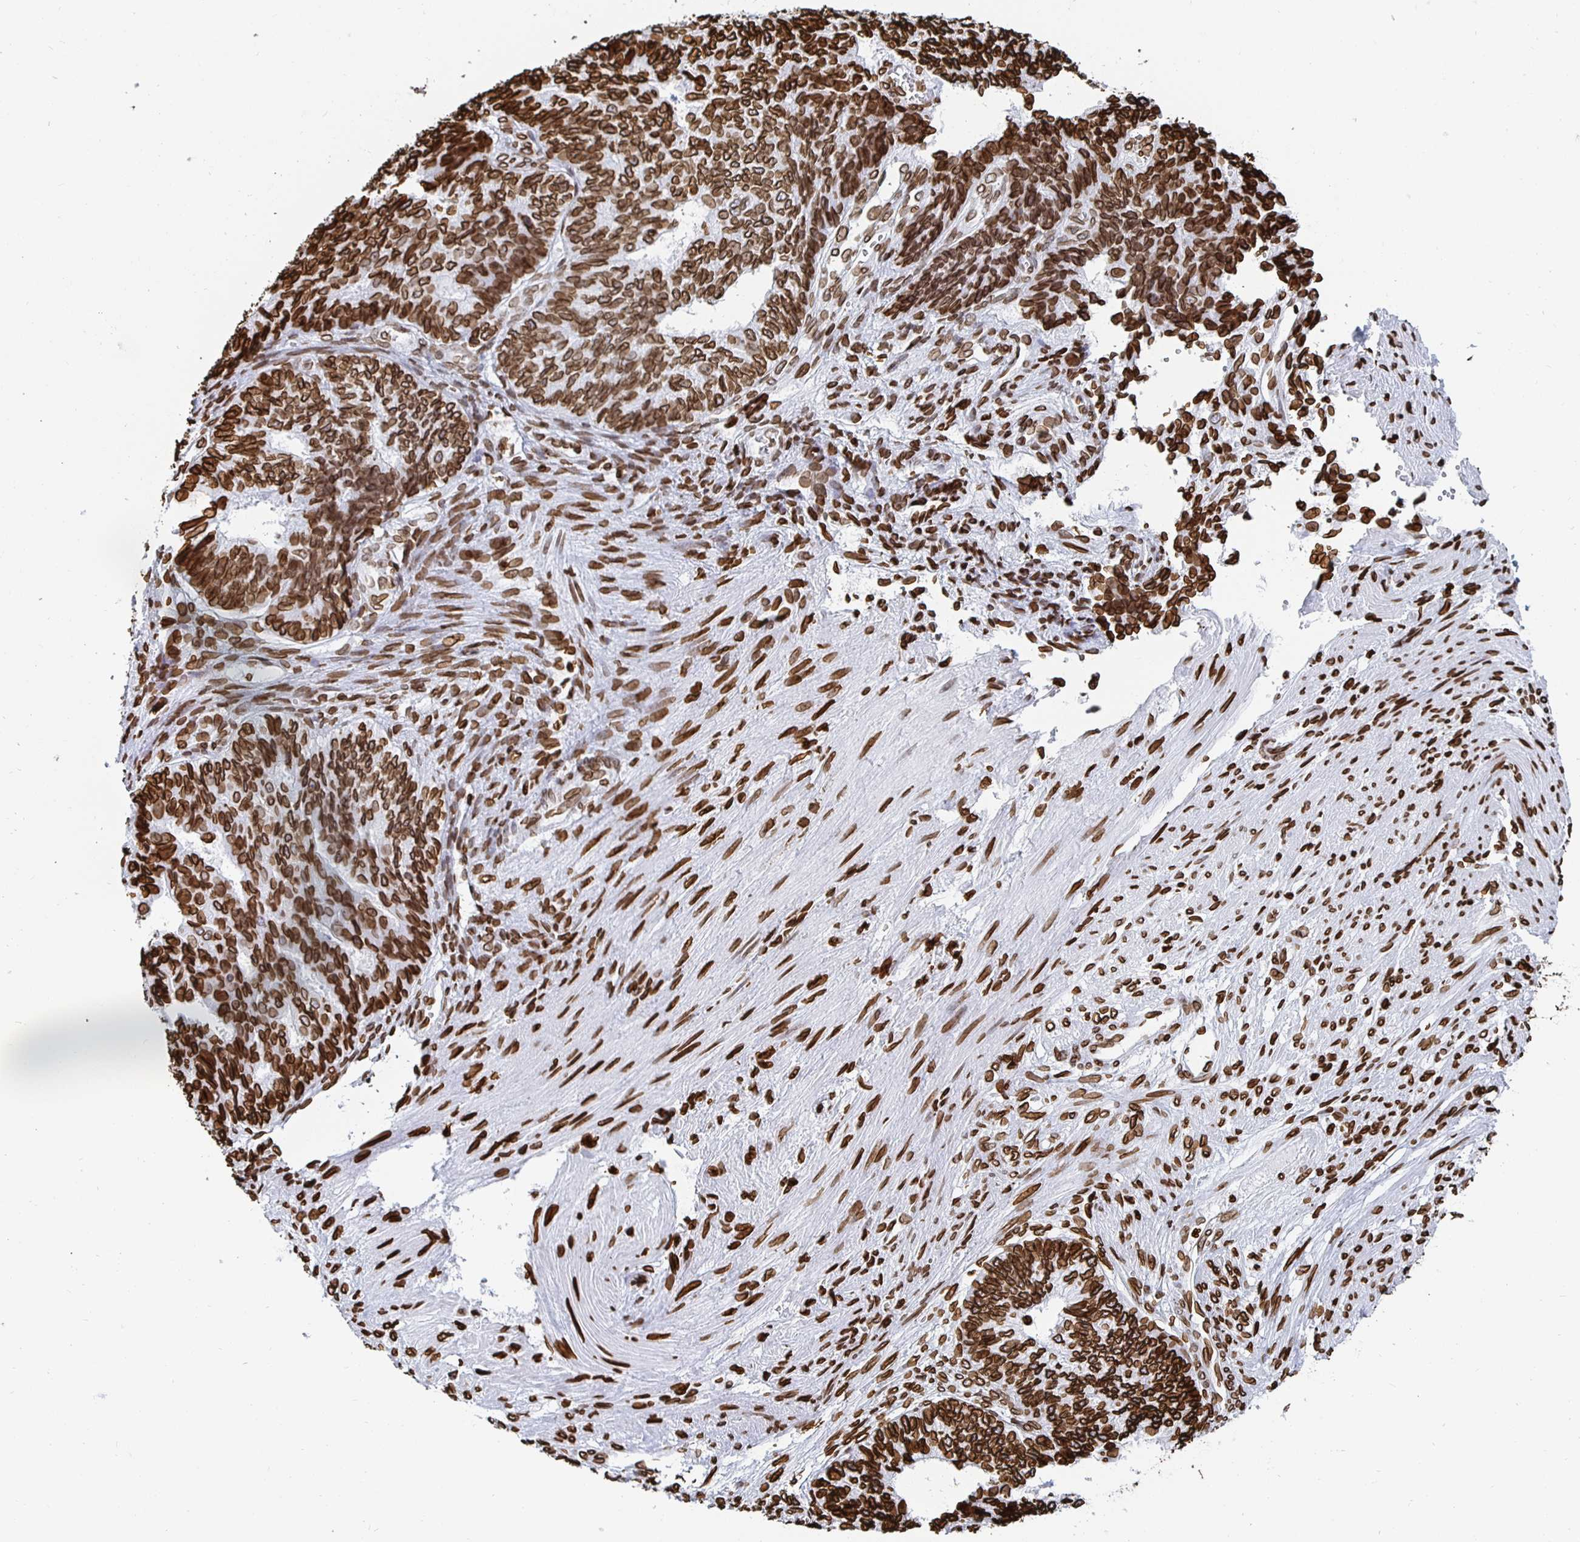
{"staining": {"intensity": "strong", "quantity": ">75%", "location": "cytoplasmic/membranous,nuclear"}, "tissue": "endometrial cancer", "cell_type": "Tumor cells", "image_type": "cancer", "snomed": [{"axis": "morphology", "description": "Adenocarcinoma, NOS"}, {"axis": "topography", "description": "Endometrium"}], "caption": "Endometrial adenocarcinoma tissue shows strong cytoplasmic/membranous and nuclear positivity in approximately >75% of tumor cells, visualized by immunohistochemistry.", "gene": "LMNB1", "patient": {"sex": "female", "age": 32}}